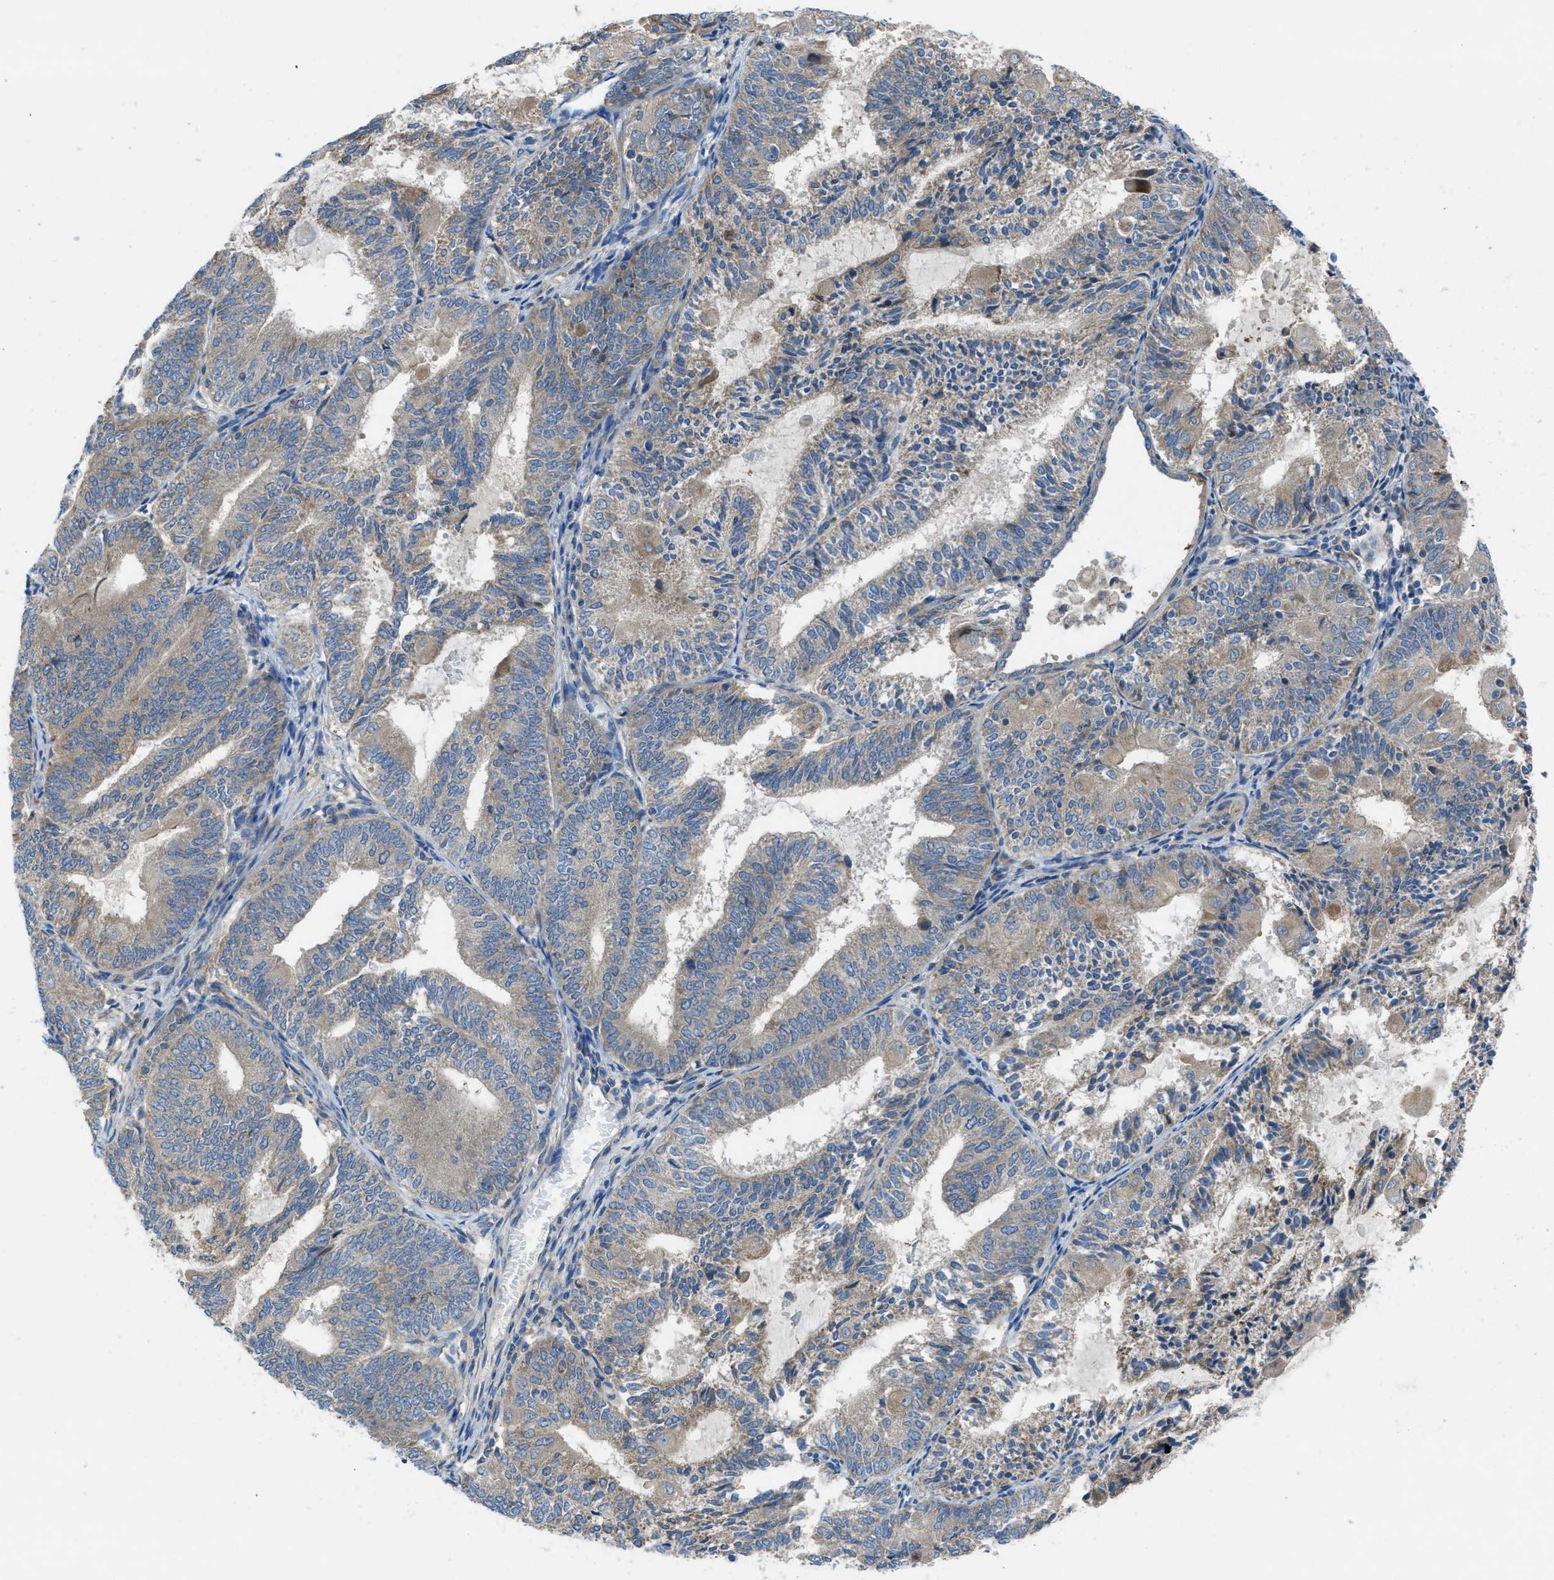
{"staining": {"intensity": "weak", "quantity": ">75%", "location": "cytoplasmic/membranous"}, "tissue": "endometrial cancer", "cell_type": "Tumor cells", "image_type": "cancer", "snomed": [{"axis": "morphology", "description": "Adenocarcinoma, NOS"}, {"axis": "topography", "description": "Endometrium"}], "caption": "Human adenocarcinoma (endometrial) stained with a protein marker reveals weak staining in tumor cells.", "gene": "MAP3K20", "patient": {"sex": "female", "age": 81}}